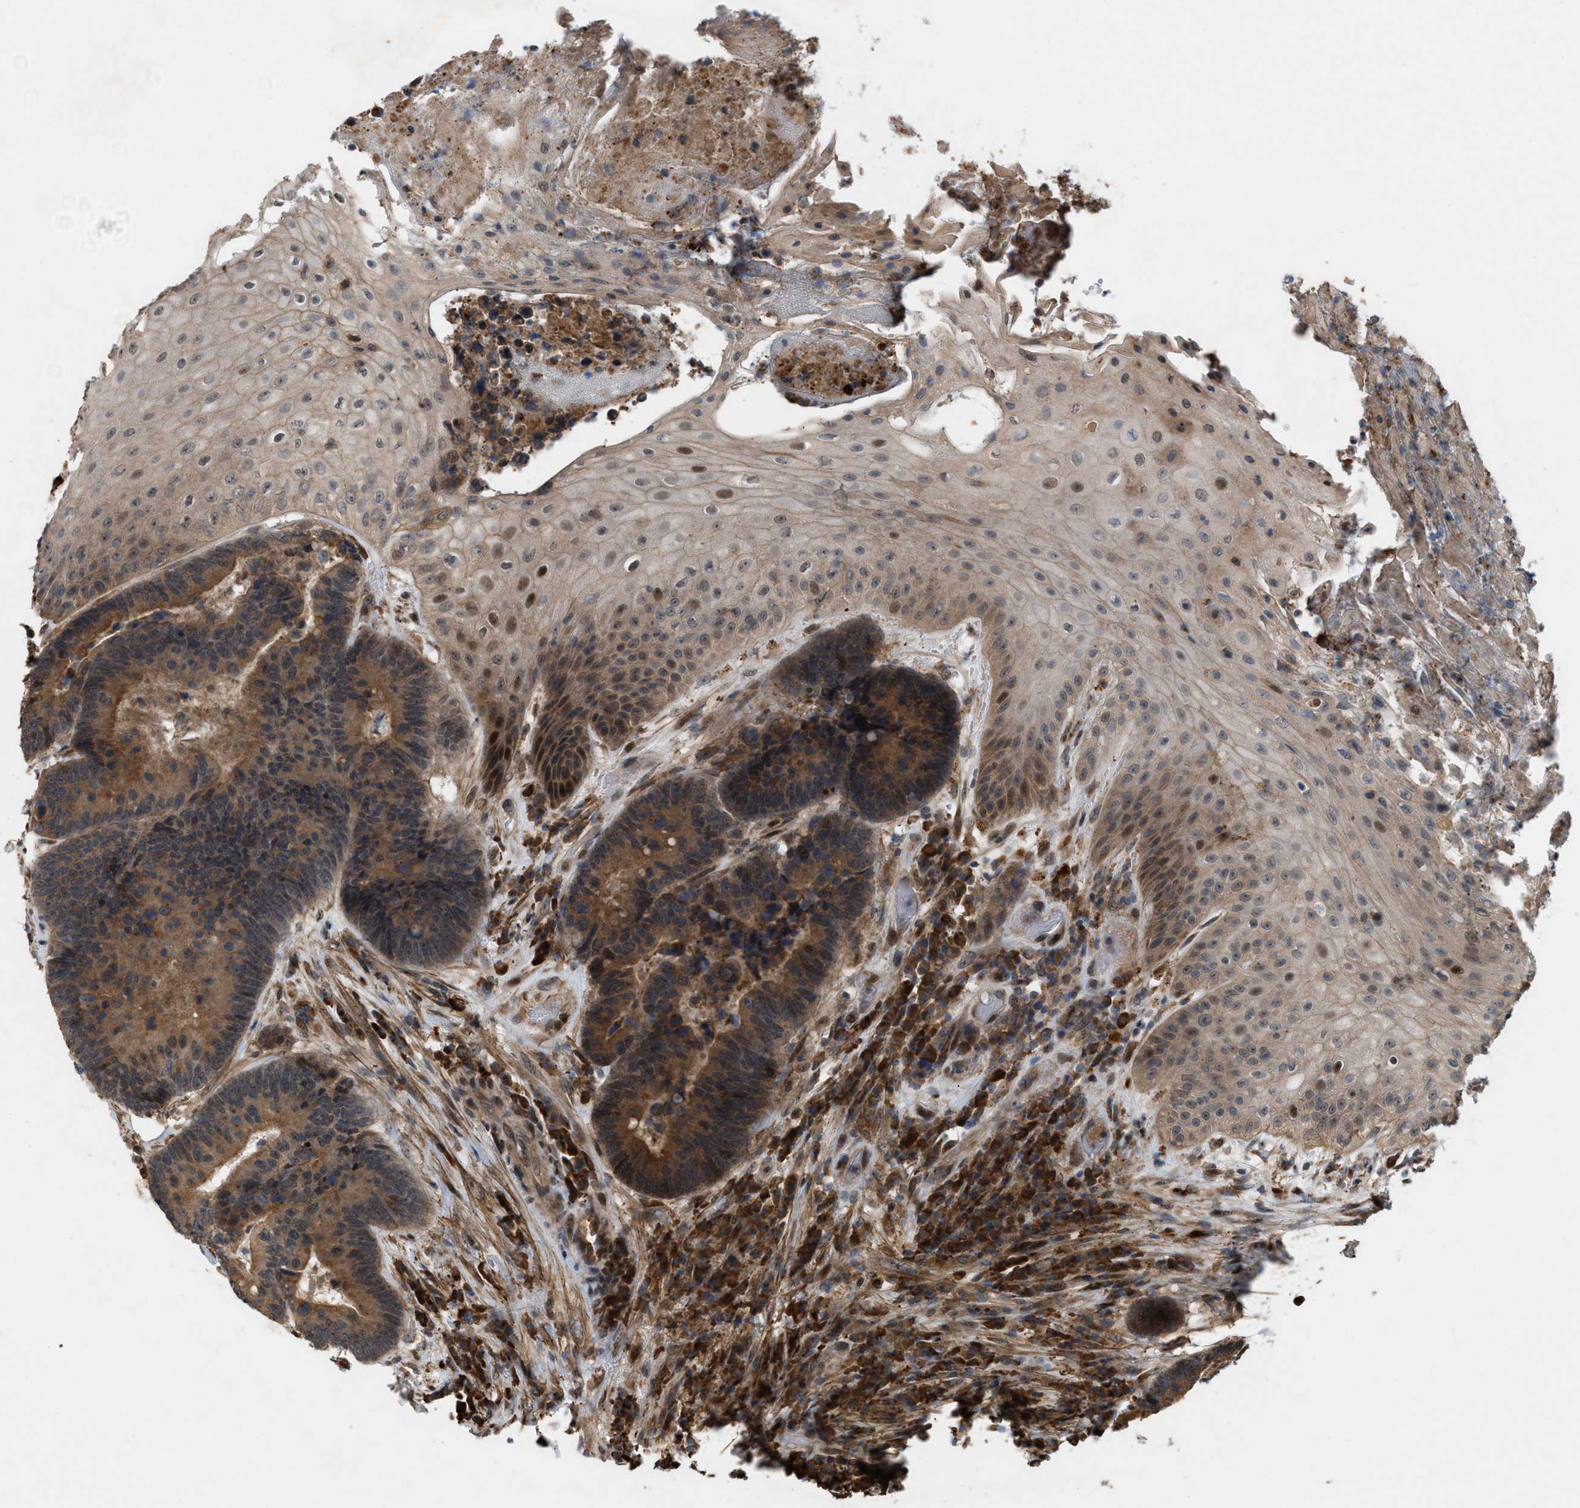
{"staining": {"intensity": "moderate", "quantity": ">75%", "location": "cytoplasmic/membranous"}, "tissue": "colorectal cancer", "cell_type": "Tumor cells", "image_type": "cancer", "snomed": [{"axis": "morphology", "description": "Adenocarcinoma, NOS"}, {"axis": "topography", "description": "Rectum"}, {"axis": "topography", "description": "Anal"}], "caption": "The image exhibits a brown stain indicating the presence of a protein in the cytoplasmic/membranous of tumor cells in colorectal adenocarcinoma. The staining was performed using DAB to visualize the protein expression in brown, while the nuclei were stained in blue with hematoxylin (Magnification: 20x).", "gene": "MFSD6", "patient": {"sex": "female", "age": 89}}